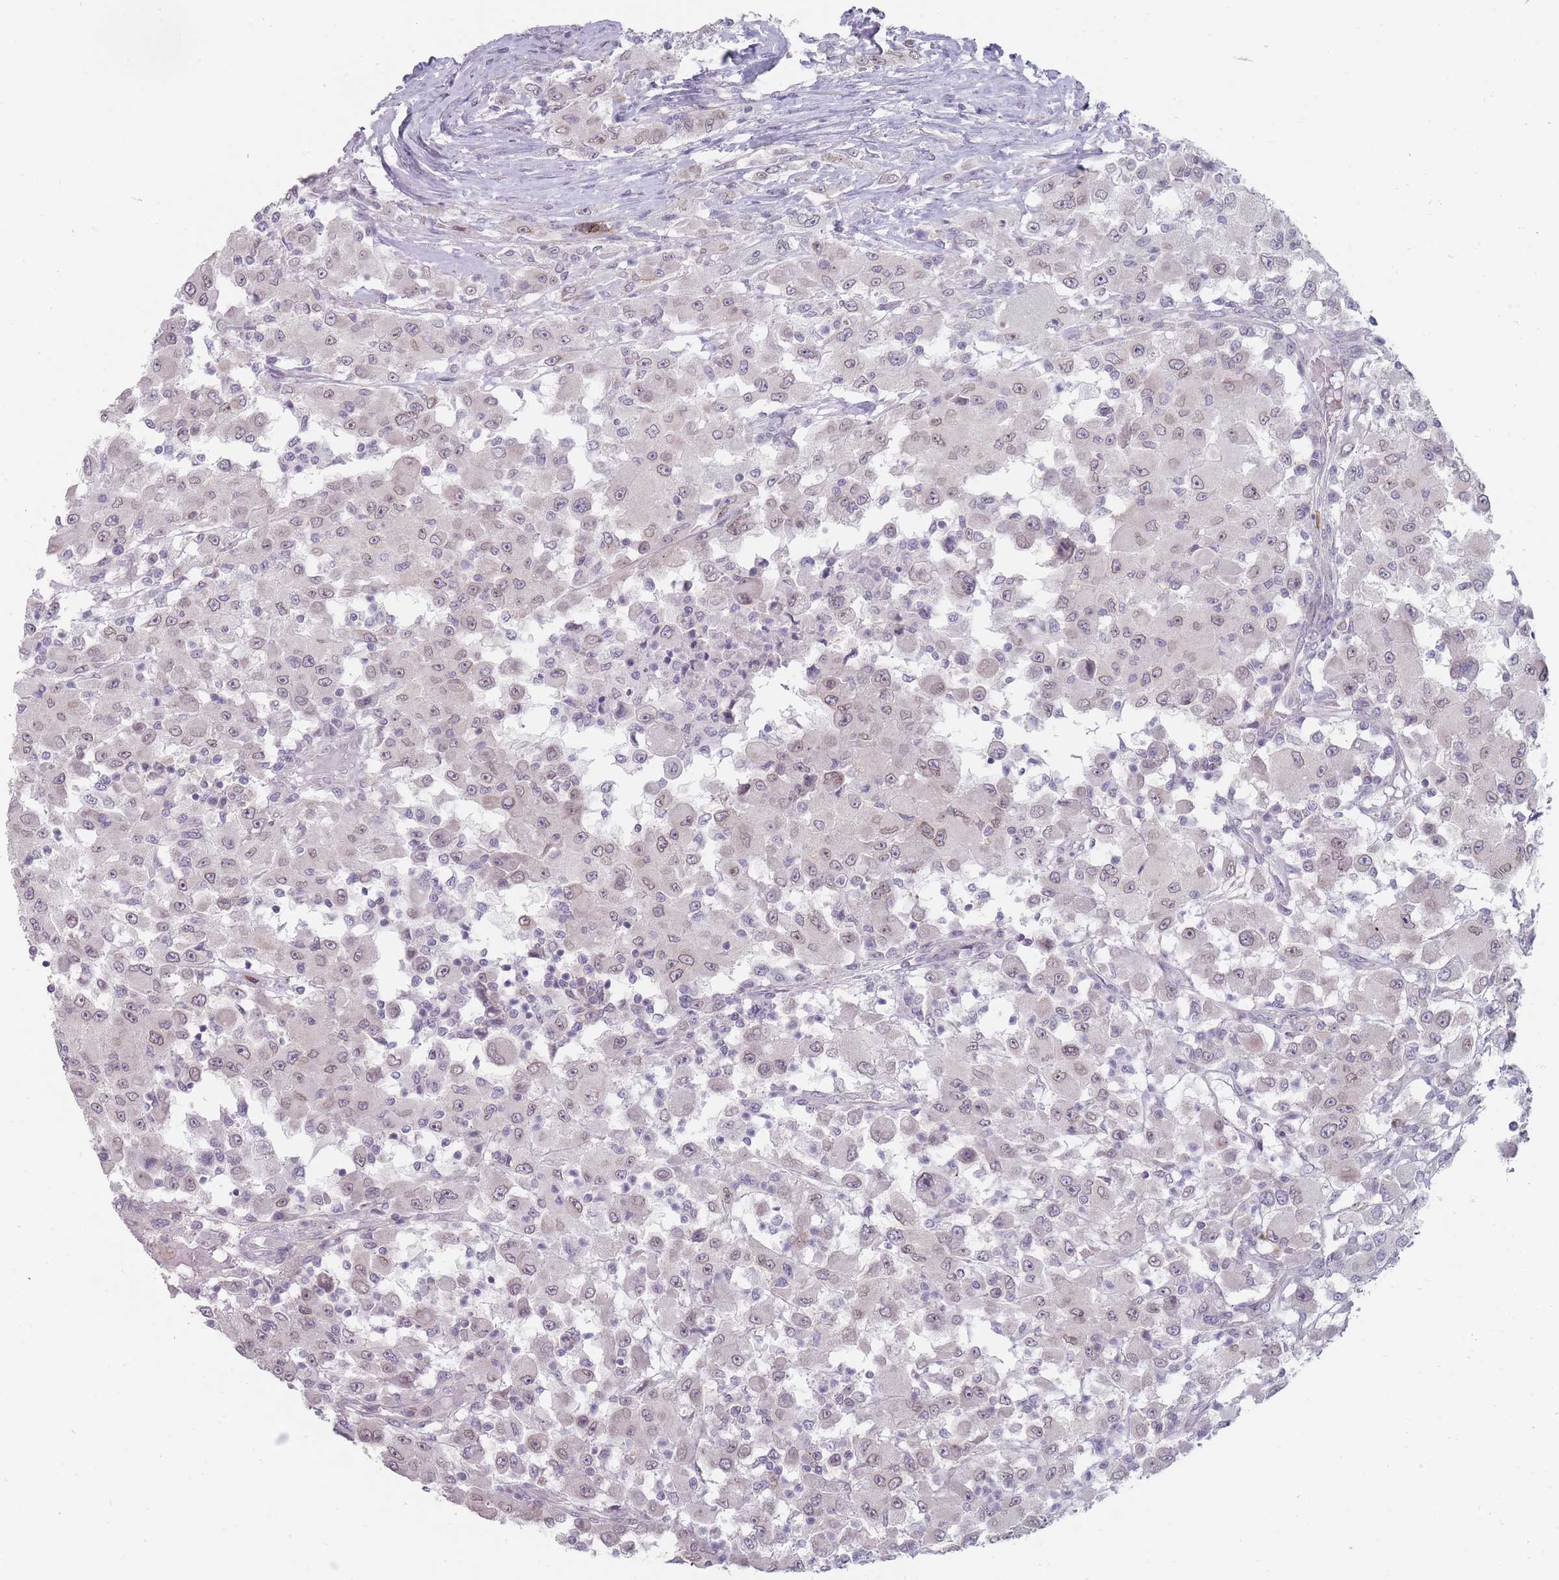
{"staining": {"intensity": "weak", "quantity": "25%-75%", "location": "nuclear"}, "tissue": "renal cancer", "cell_type": "Tumor cells", "image_type": "cancer", "snomed": [{"axis": "morphology", "description": "Adenocarcinoma, NOS"}, {"axis": "topography", "description": "Kidney"}], "caption": "A photomicrograph of renal cancer stained for a protein reveals weak nuclear brown staining in tumor cells.", "gene": "PCDH12", "patient": {"sex": "female", "age": 67}}